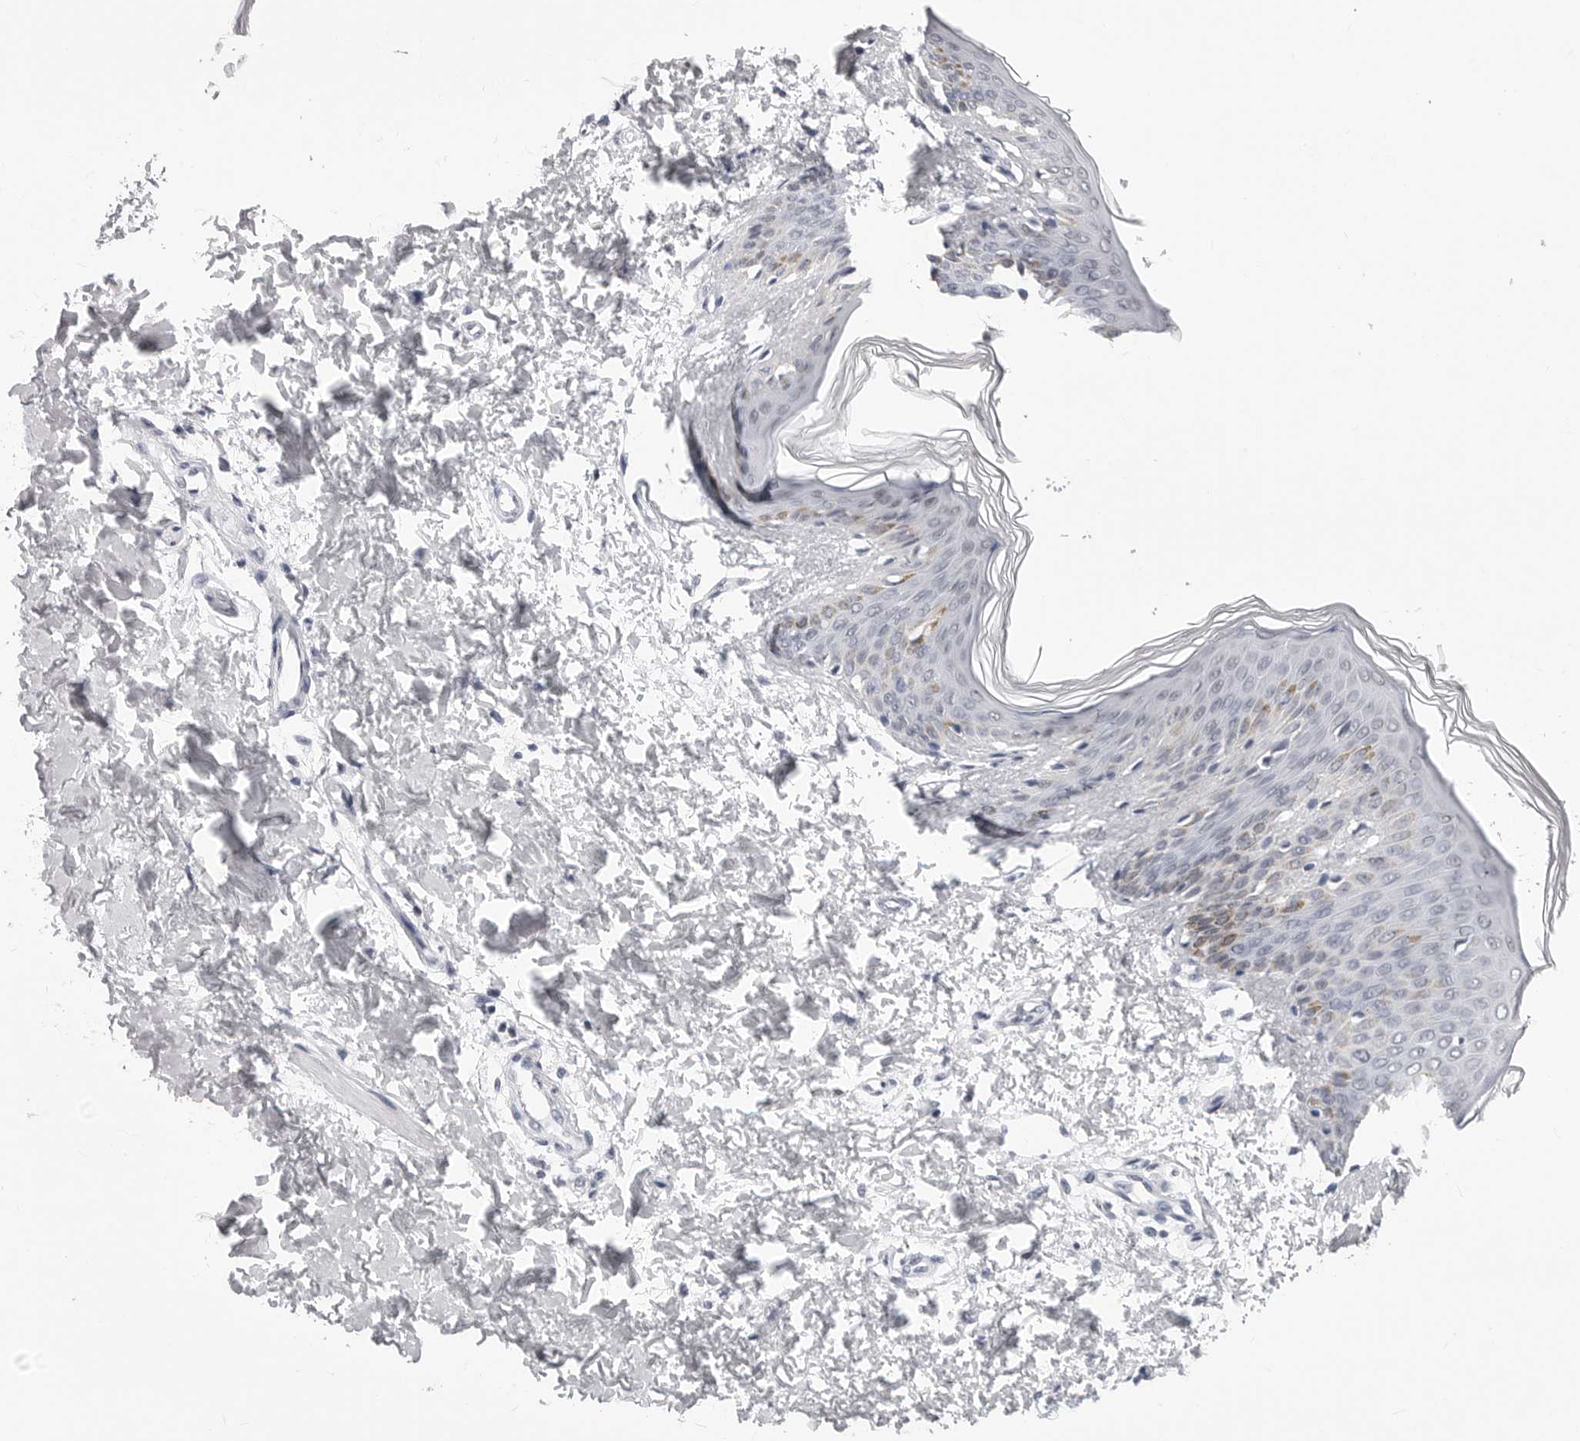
{"staining": {"intensity": "negative", "quantity": "none", "location": "none"}, "tissue": "skin", "cell_type": "Fibroblasts", "image_type": "normal", "snomed": [{"axis": "morphology", "description": "Normal tissue, NOS"}, {"axis": "morphology", "description": "Neoplasm, benign, NOS"}, {"axis": "topography", "description": "Skin"}, {"axis": "topography", "description": "Soft tissue"}], "caption": "Fibroblasts are negative for protein expression in benign human skin.", "gene": "SF3B4", "patient": {"sex": "male", "age": 26}}